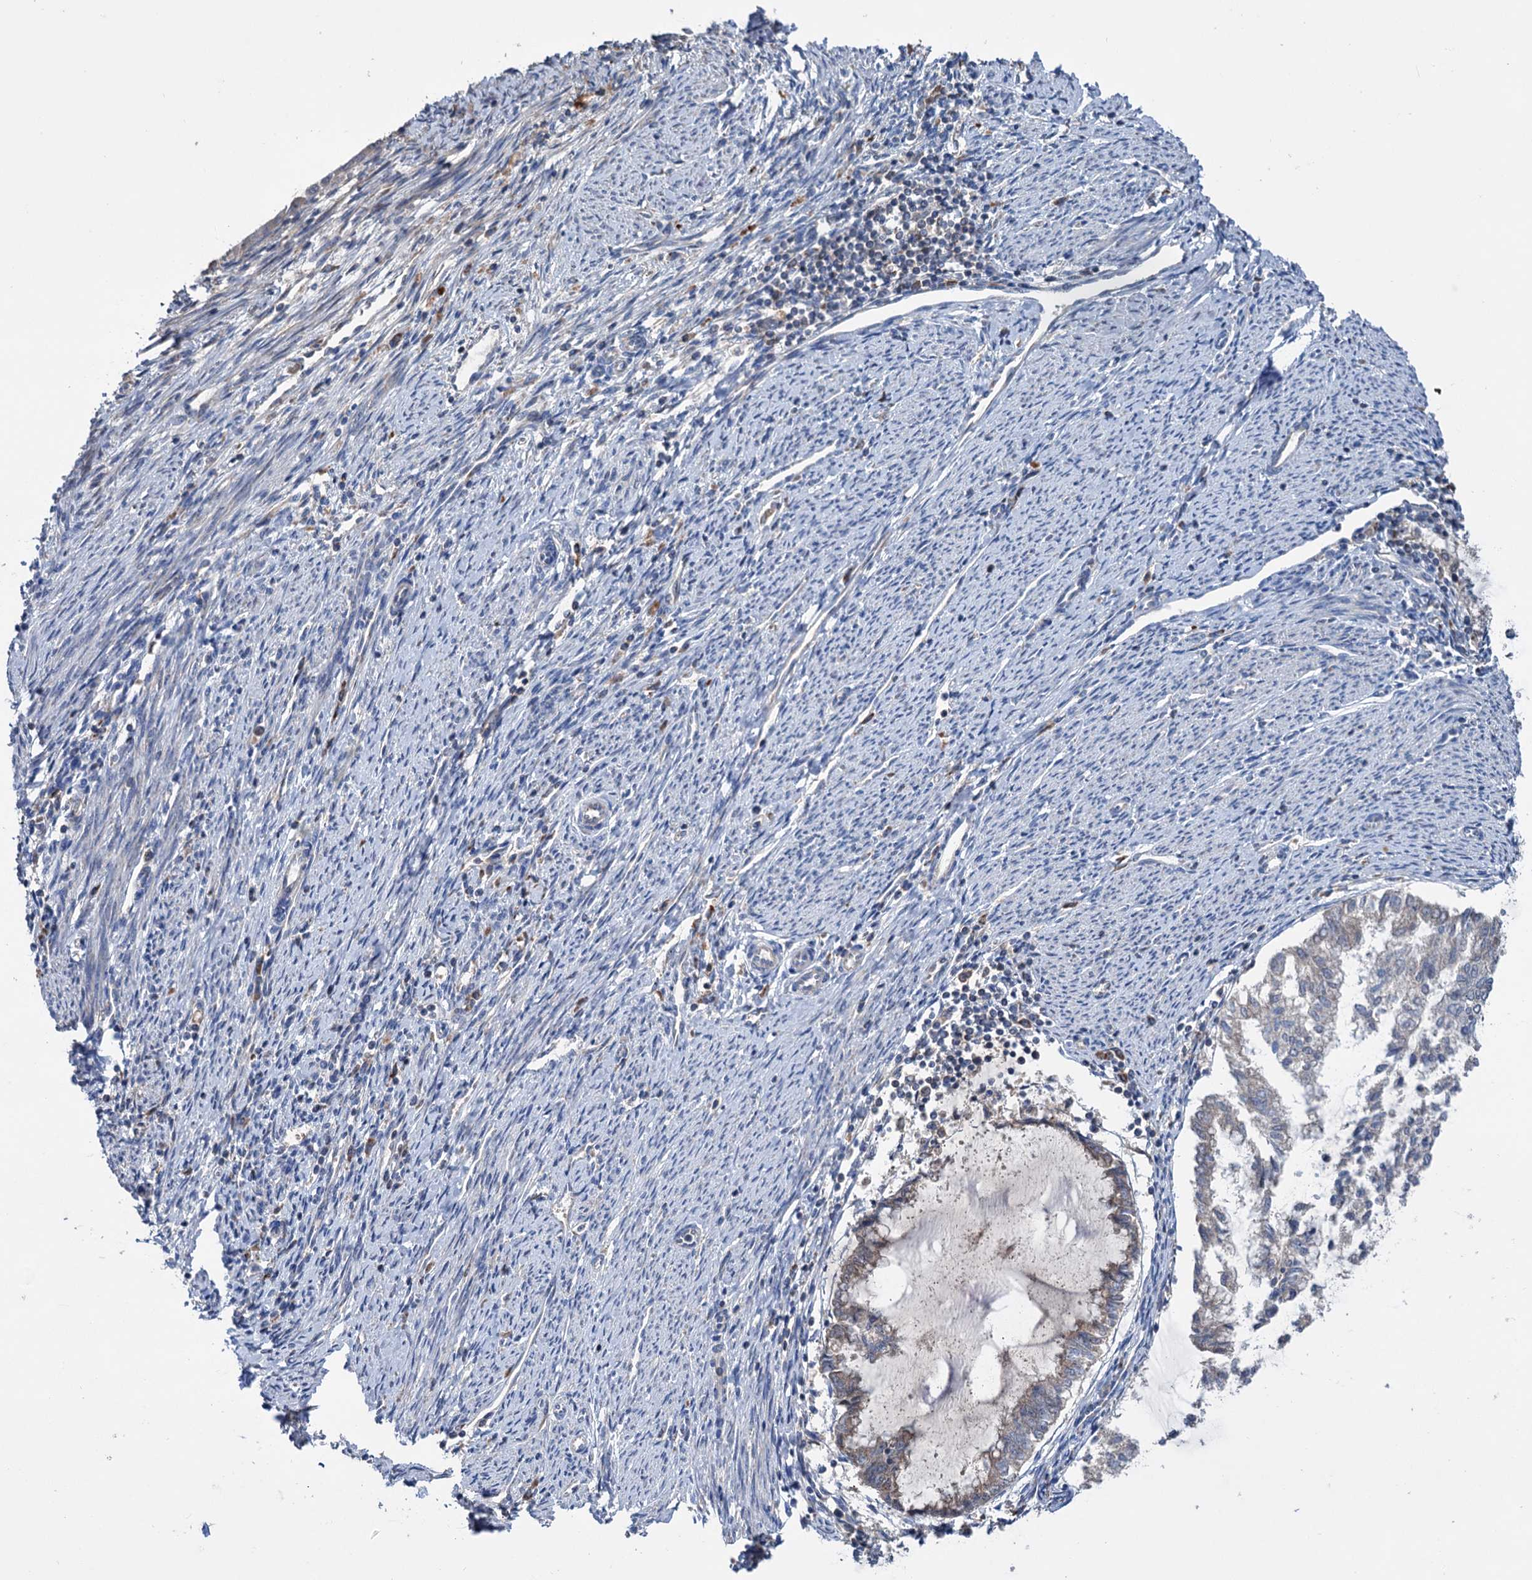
{"staining": {"intensity": "weak", "quantity": "<25%", "location": "cytoplasmic/membranous"}, "tissue": "endometrial cancer", "cell_type": "Tumor cells", "image_type": "cancer", "snomed": [{"axis": "morphology", "description": "Adenocarcinoma, NOS"}, {"axis": "topography", "description": "Endometrium"}], "caption": "Immunohistochemistry (IHC) image of human endometrial cancer (adenocarcinoma) stained for a protein (brown), which shows no staining in tumor cells. (Stains: DAB (3,3'-diaminobenzidine) immunohistochemistry (IHC) with hematoxylin counter stain, Microscopy: brightfield microscopy at high magnification).", "gene": "HTR3B", "patient": {"sex": "female", "age": 79}}